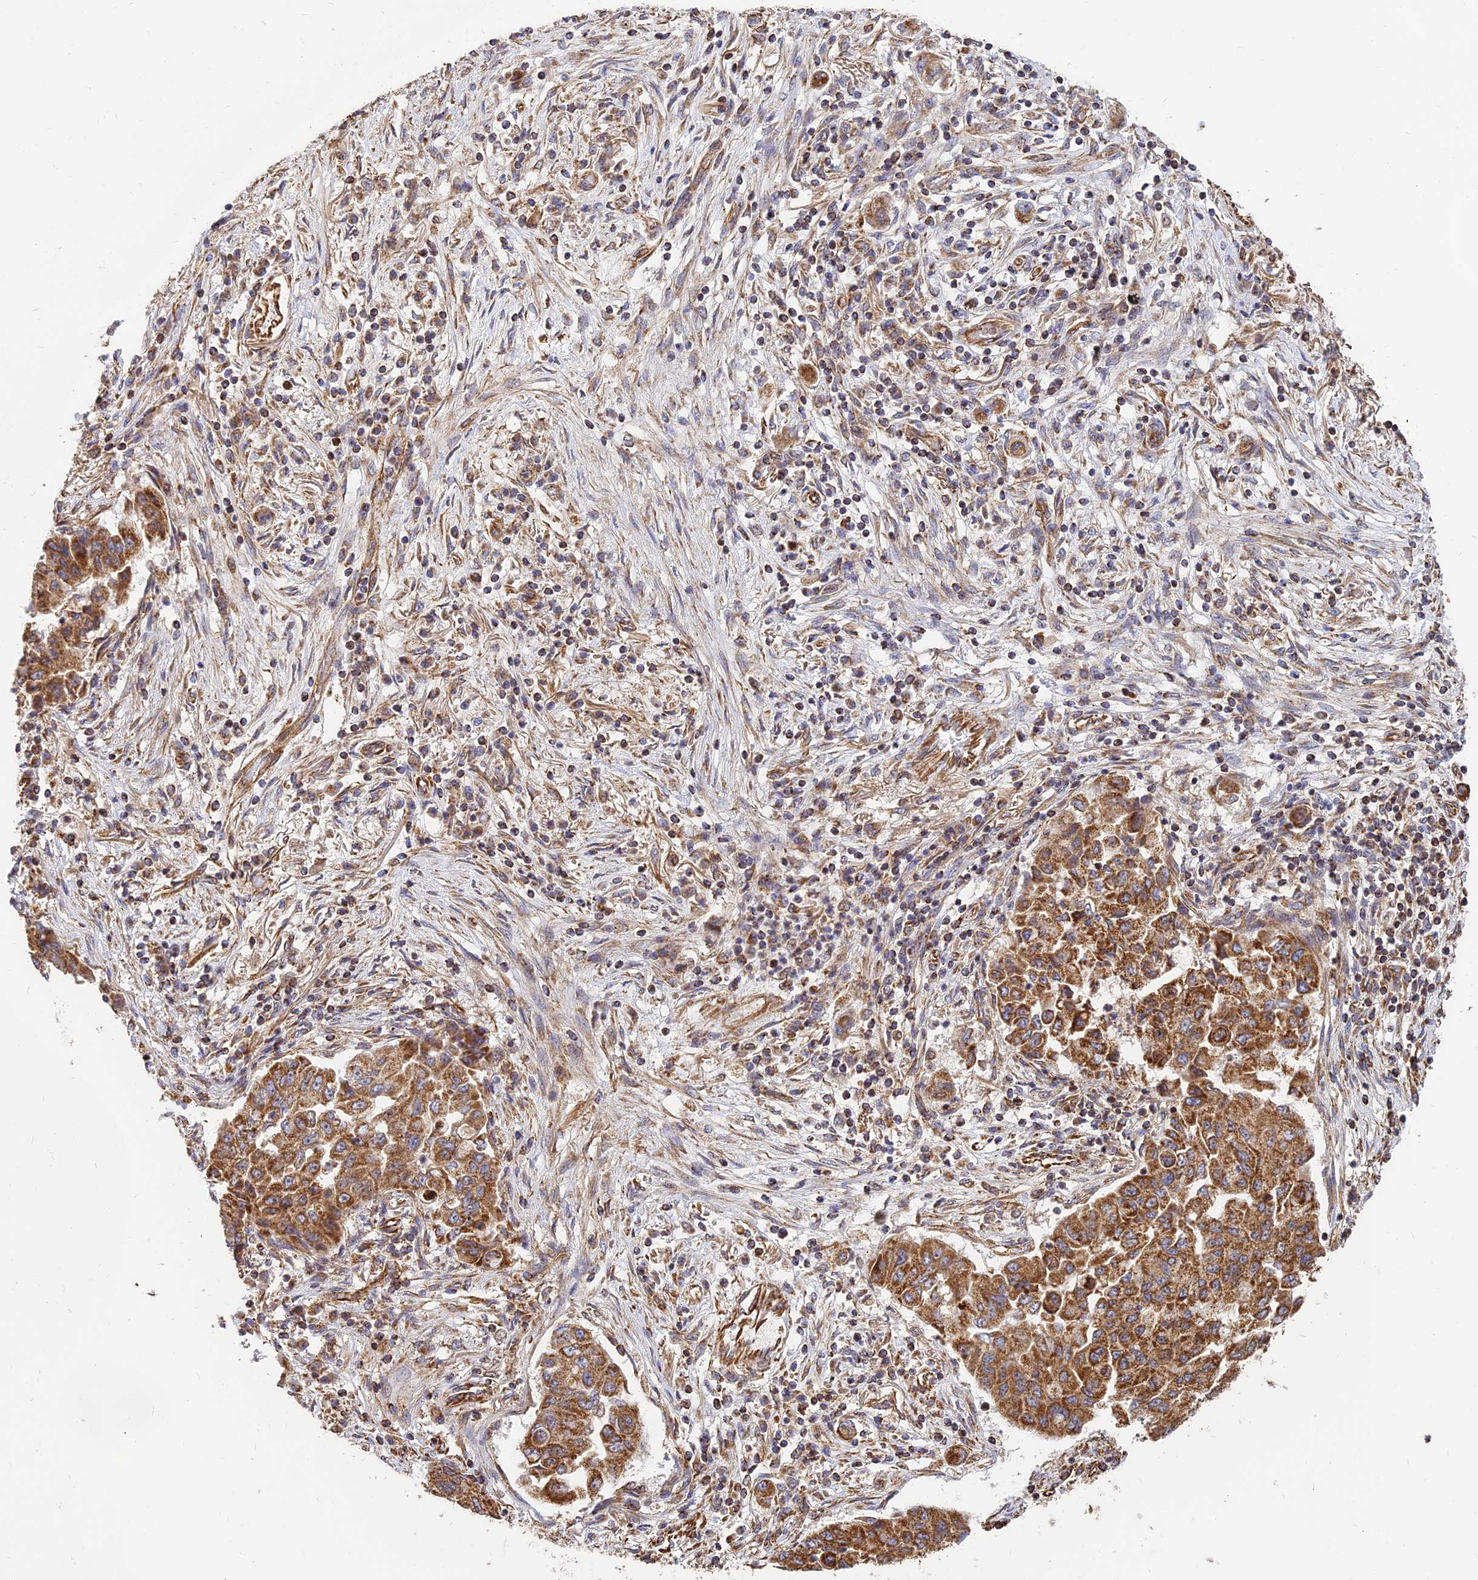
{"staining": {"intensity": "strong", "quantity": ">75%", "location": "cytoplasmic/membranous"}, "tissue": "lung cancer", "cell_type": "Tumor cells", "image_type": "cancer", "snomed": [{"axis": "morphology", "description": "Squamous cell carcinoma, NOS"}, {"axis": "topography", "description": "Lung"}], "caption": "Protein expression analysis of lung cancer (squamous cell carcinoma) demonstrates strong cytoplasmic/membranous expression in approximately >75% of tumor cells. (IHC, brightfield microscopy, high magnification).", "gene": "DSTYK", "patient": {"sex": "male", "age": 74}}